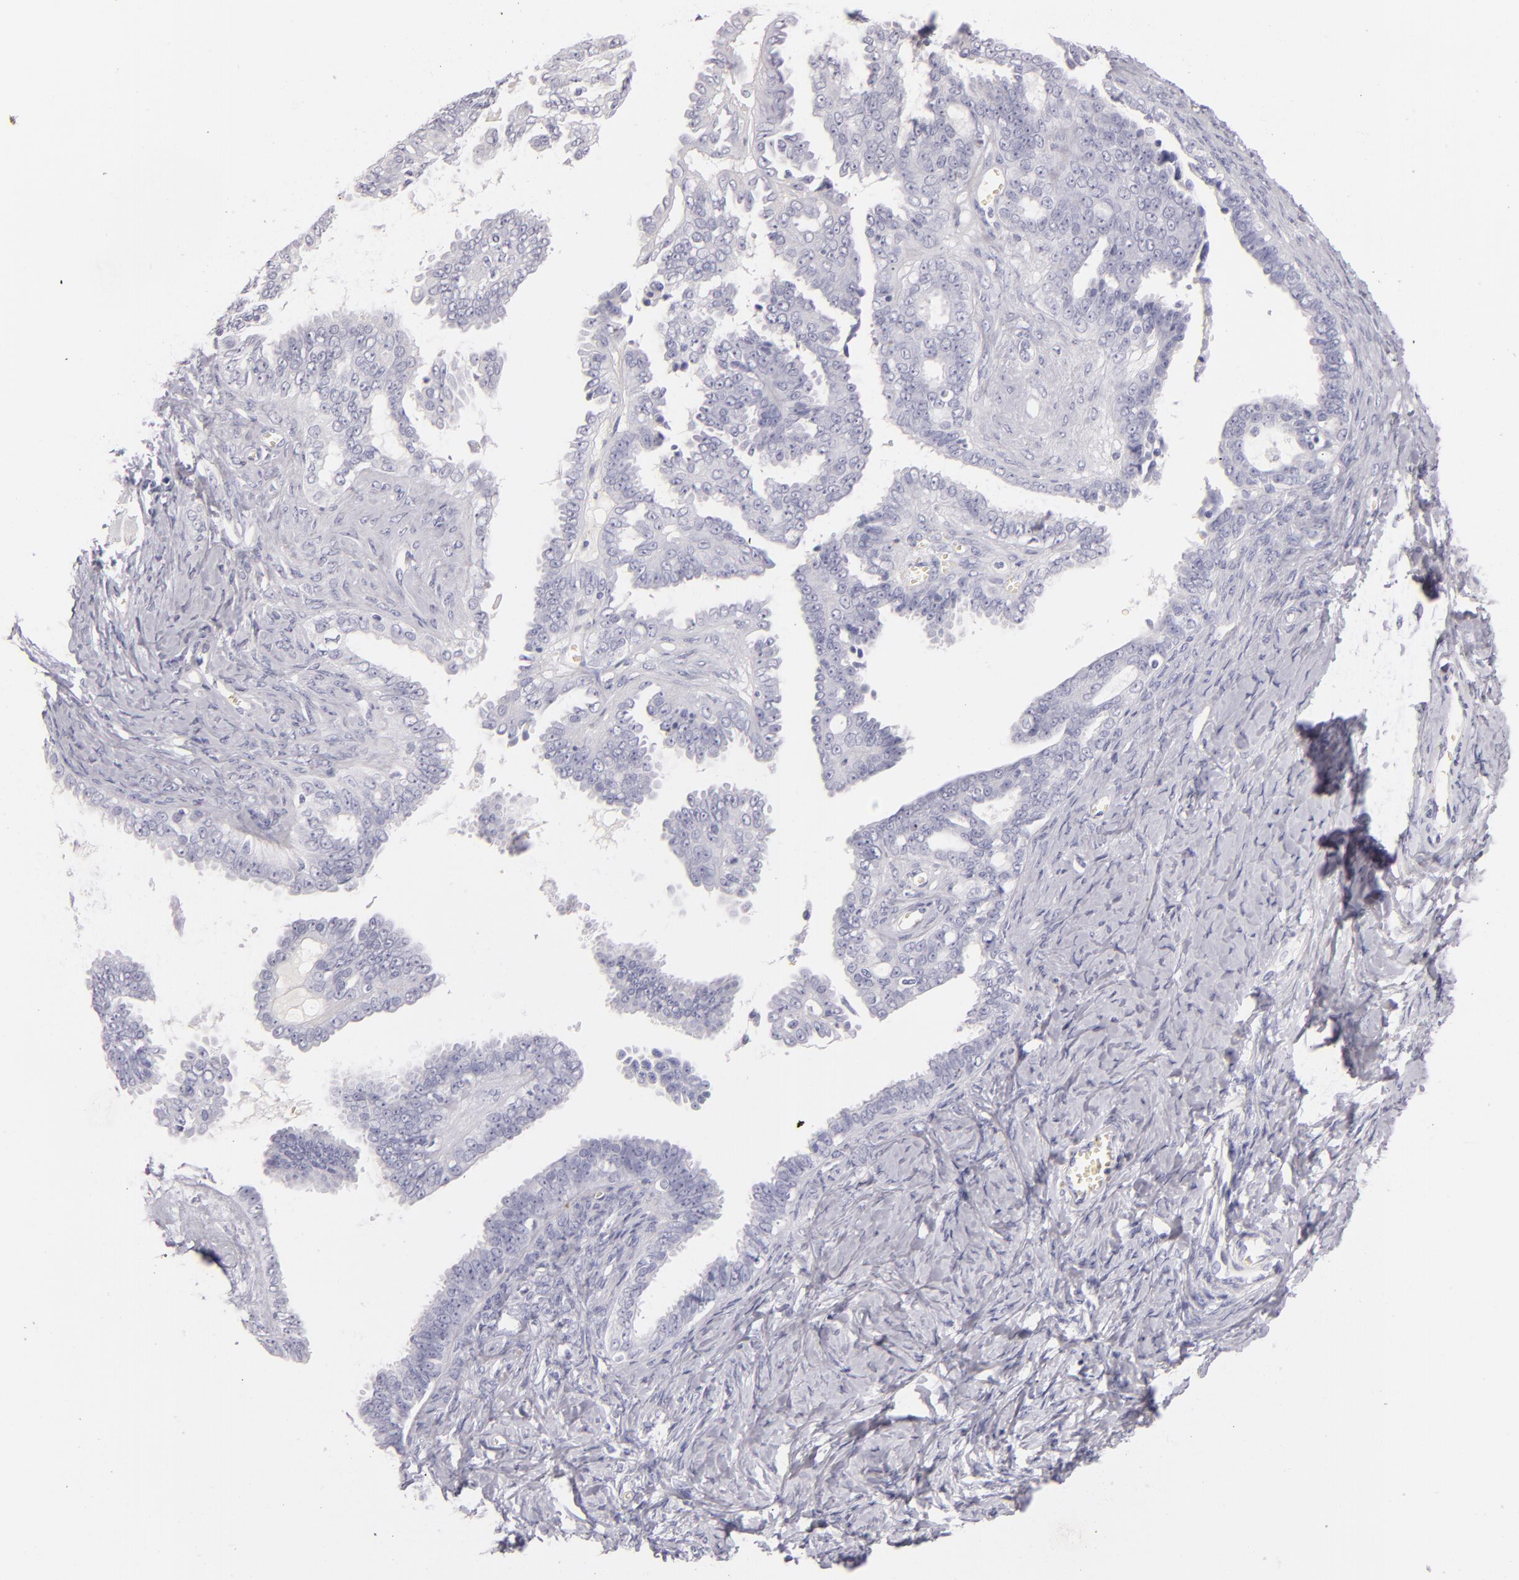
{"staining": {"intensity": "negative", "quantity": "none", "location": "none"}, "tissue": "ovarian cancer", "cell_type": "Tumor cells", "image_type": "cancer", "snomed": [{"axis": "morphology", "description": "Cystadenocarcinoma, serous, NOS"}, {"axis": "topography", "description": "Ovary"}], "caption": "Tumor cells are negative for protein expression in human ovarian serous cystadenocarcinoma. (DAB immunohistochemistry (IHC), high magnification).", "gene": "TPSD1", "patient": {"sex": "female", "age": 71}}